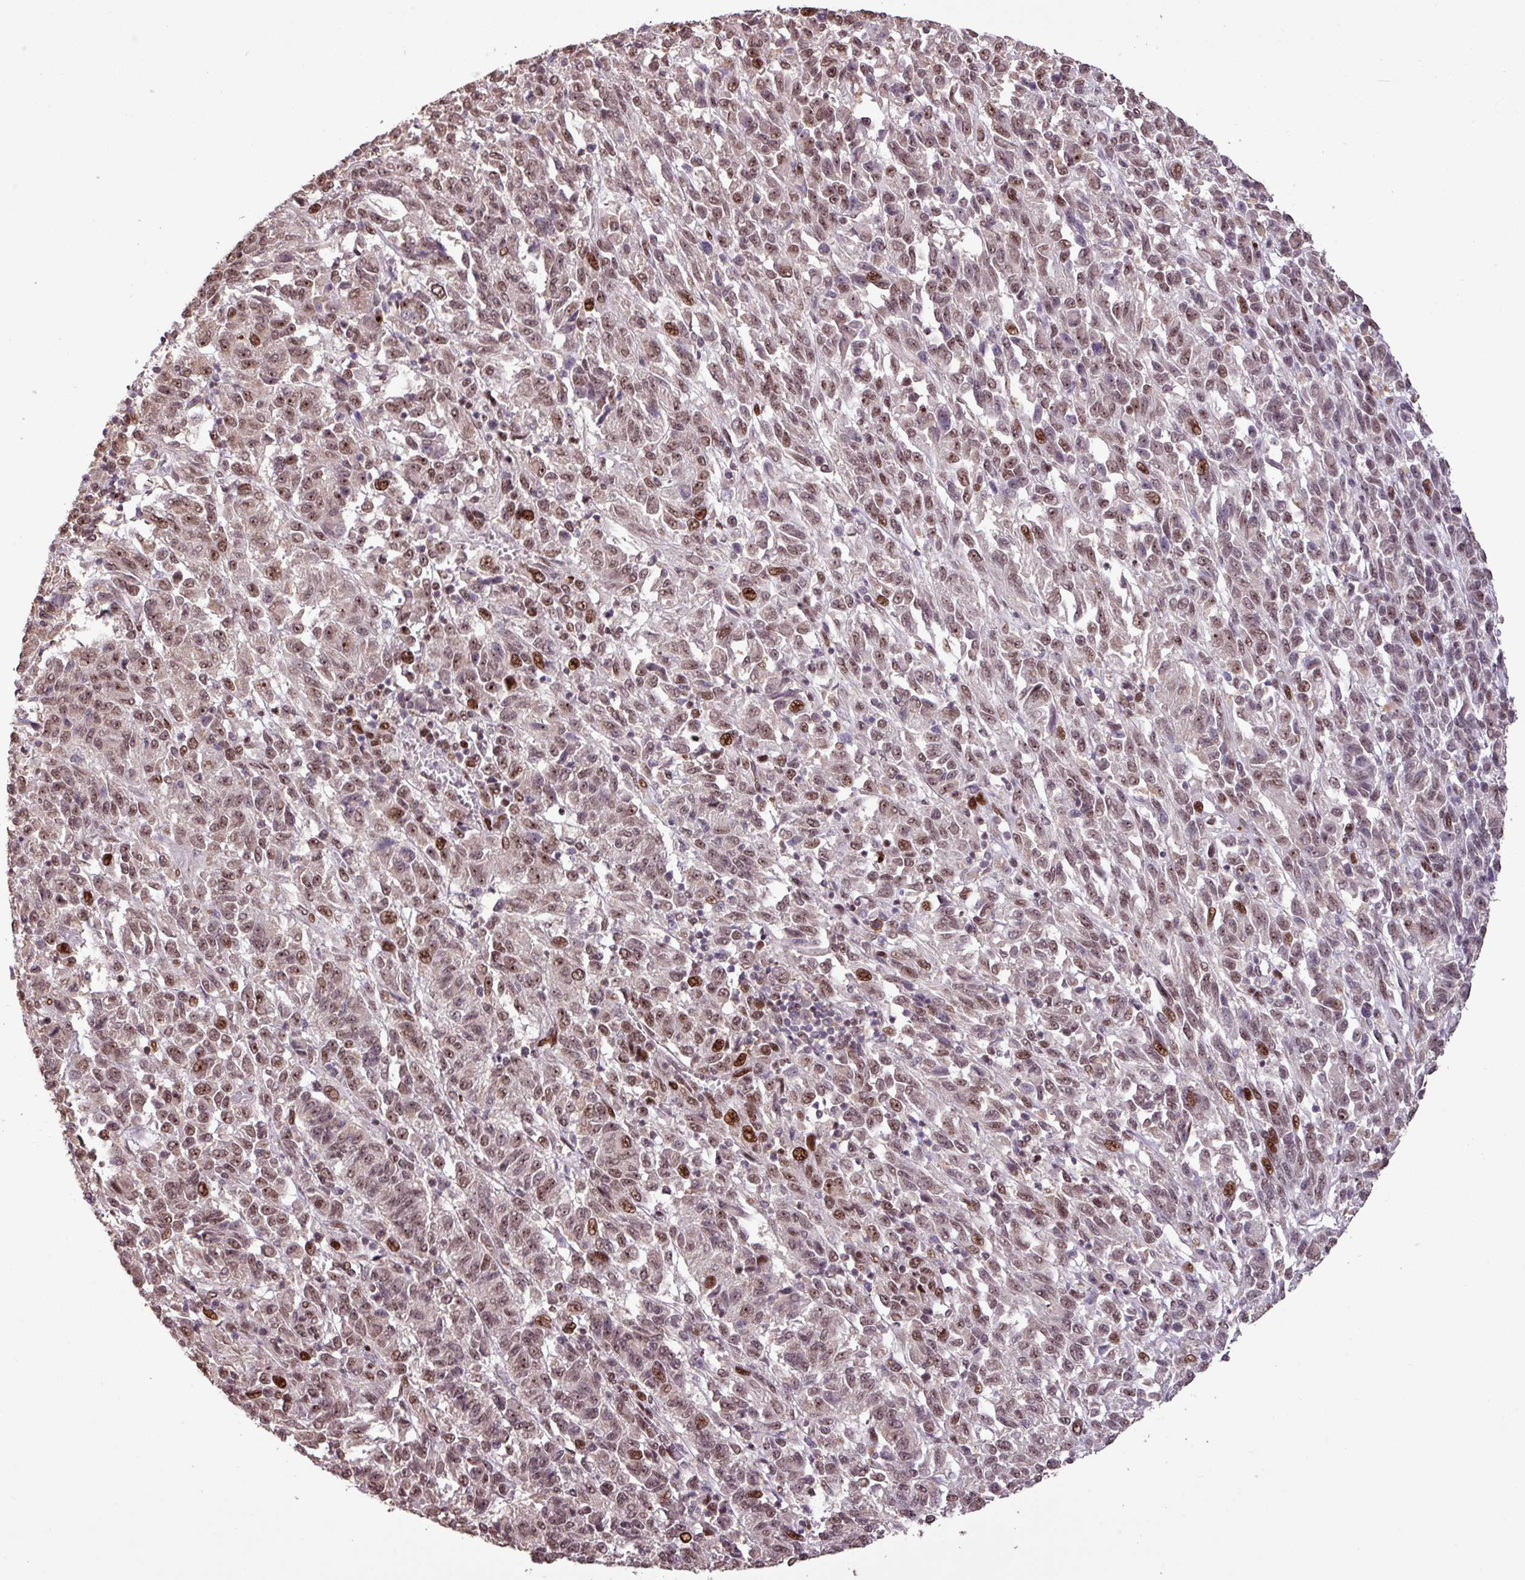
{"staining": {"intensity": "moderate", "quantity": ">75%", "location": "nuclear"}, "tissue": "melanoma", "cell_type": "Tumor cells", "image_type": "cancer", "snomed": [{"axis": "morphology", "description": "Malignant melanoma, Metastatic site"}, {"axis": "topography", "description": "Lung"}], "caption": "Immunohistochemistry (IHC) image of neoplastic tissue: human melanoma stained using IHC demonstrates medium levels of moderate protein expression localized specifically in the nuclear of tumor cells, appearing as a nuclear brown color.", "gene": "ZNF709", "patient": {"sex": "male", "age": 64}}